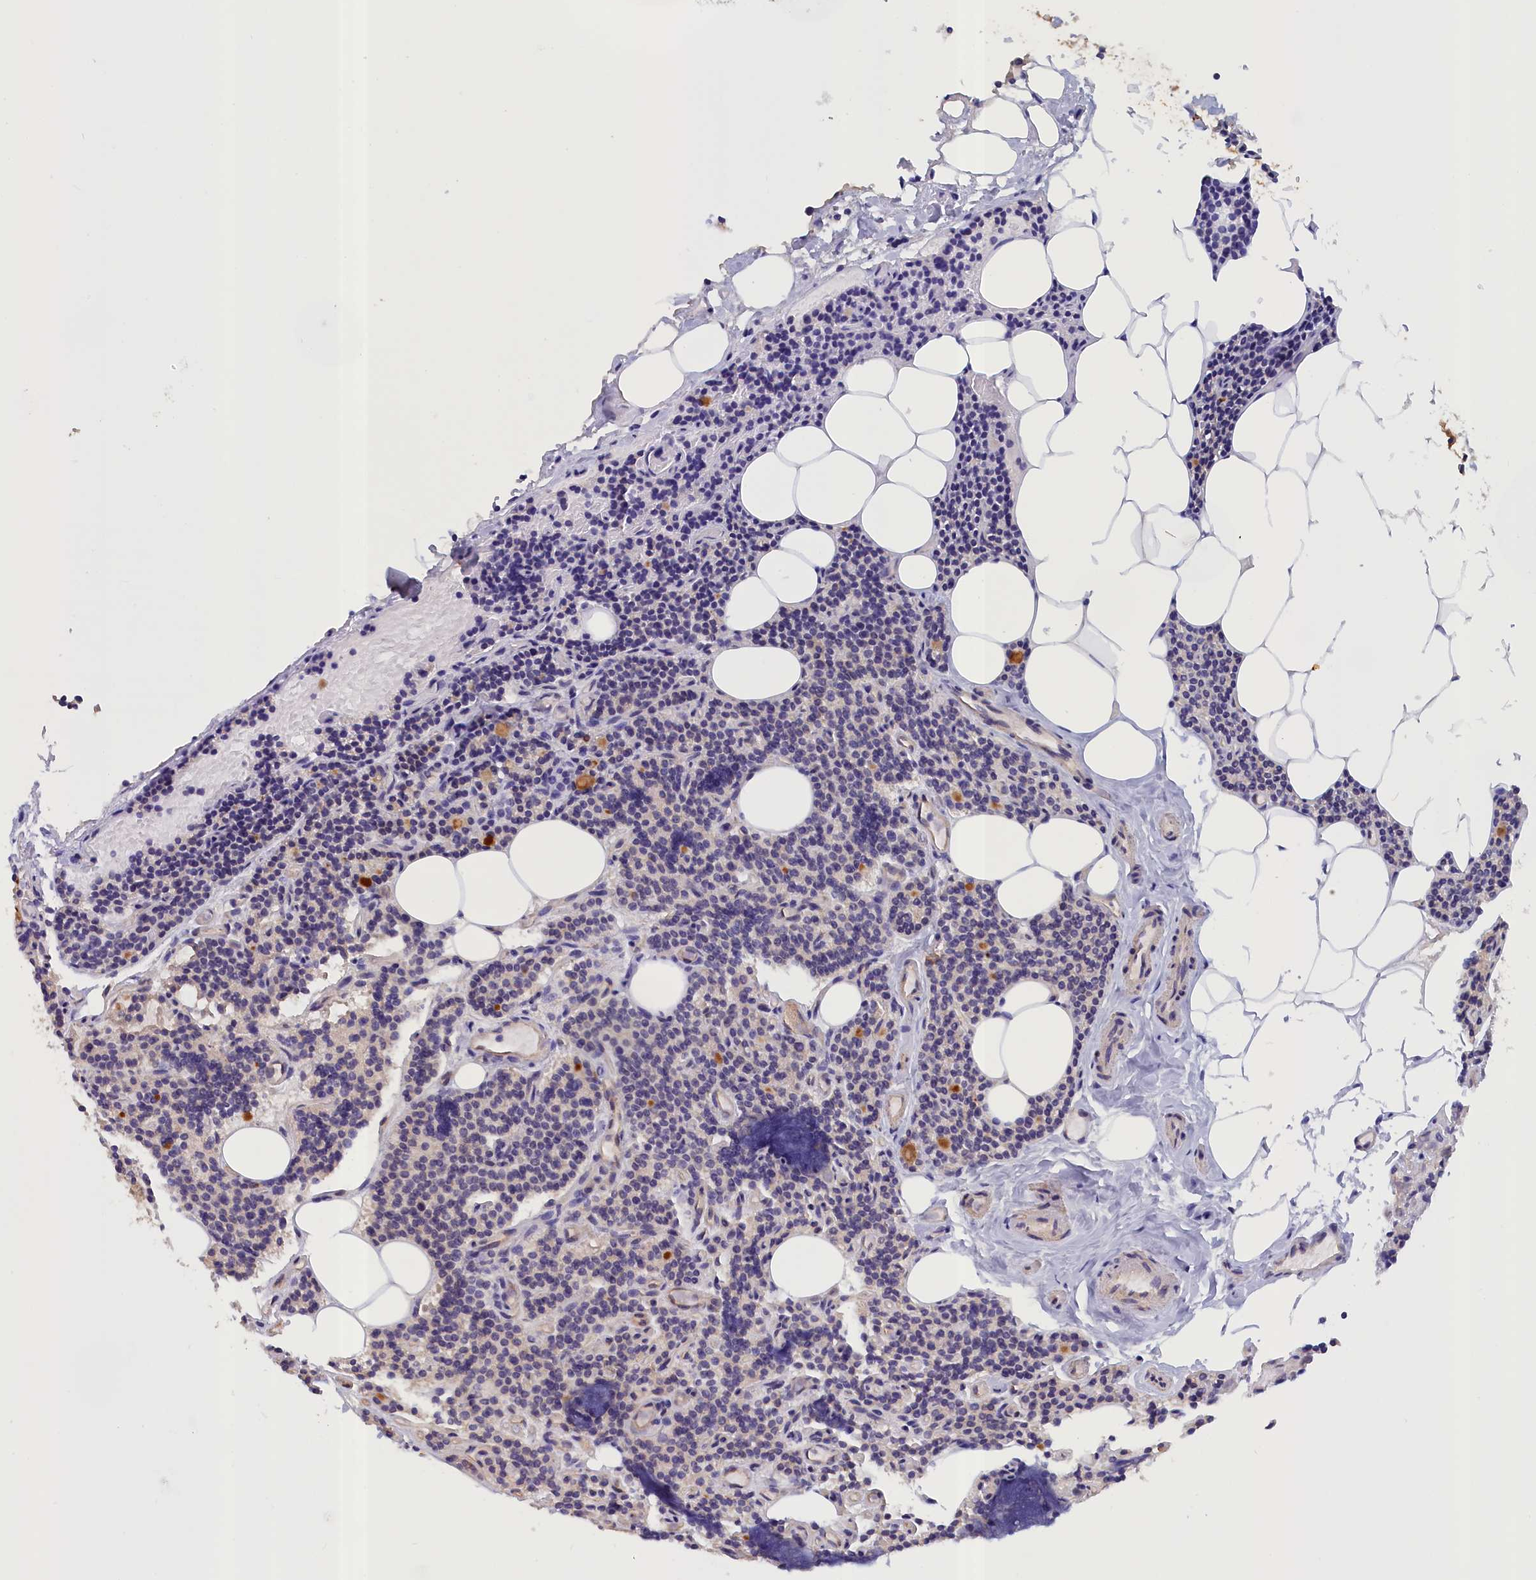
{"staining": {"intensity": "negative", "quantity": "none", "location": "none"}, "tissue": "parathyroid gland", "cell_type": "Glandular cells", "image_type": "normal", "snomed": [{"axis": "morphology", "description": "Normal tissue, NOS"}, {"axis": "topography", "description": "Parathyroid gland"}], "caption": "Immunohistochemistry image of unremarkable parathyroid gland: human parathyroid gland stained with DAB (3,3'-diaminobenzidine) reveals no significant protein positivity in glandular cells.", "gene": "ANKRD2", "patient": {"sex": "female", "age": 43}}